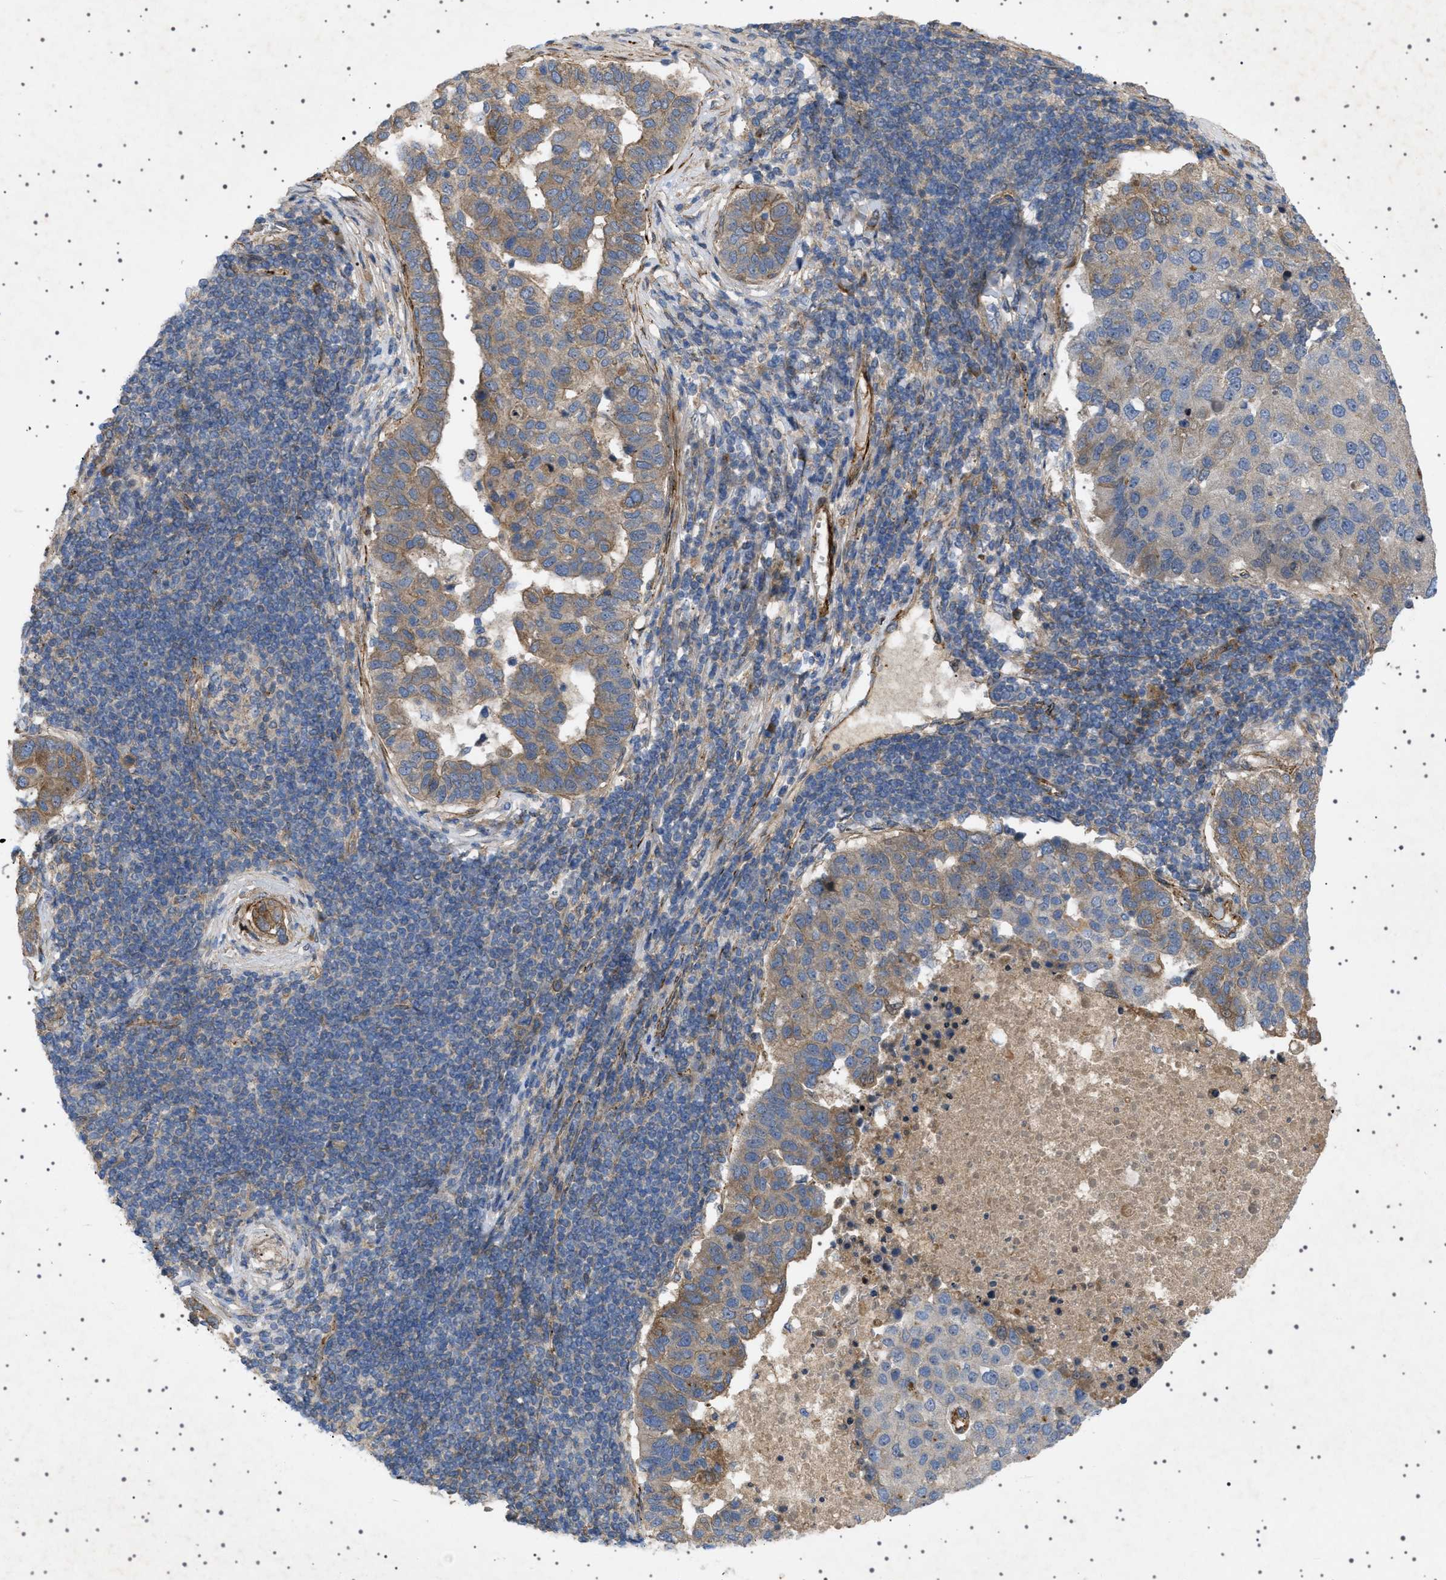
{"staining": {"intensity": "moderate", "quantity": ">75%", "location": "cytoplasmic/membranous"}, "tissue": "pancreatic cancer", "cell_type": "Tumor cells", "image_type": "cancer", "snomed": [{"axis": "morphology", "description": "Adenocarcinoma, NOS"}, {"axis": "topography", "description": "Pancreas"}], "caption": "A high-resolution photomicrograph shows immunohistochemistry staining of pancreatic adenocarcinoma, which exhibits moderate cytoplasmic/membranous positivity in approximately >75% of tumor cells. (Brightfield microscopy of DAB IHC at high magnification).", "gene": "CCDC186", "patient": {"sex": "female", "age": 61}}